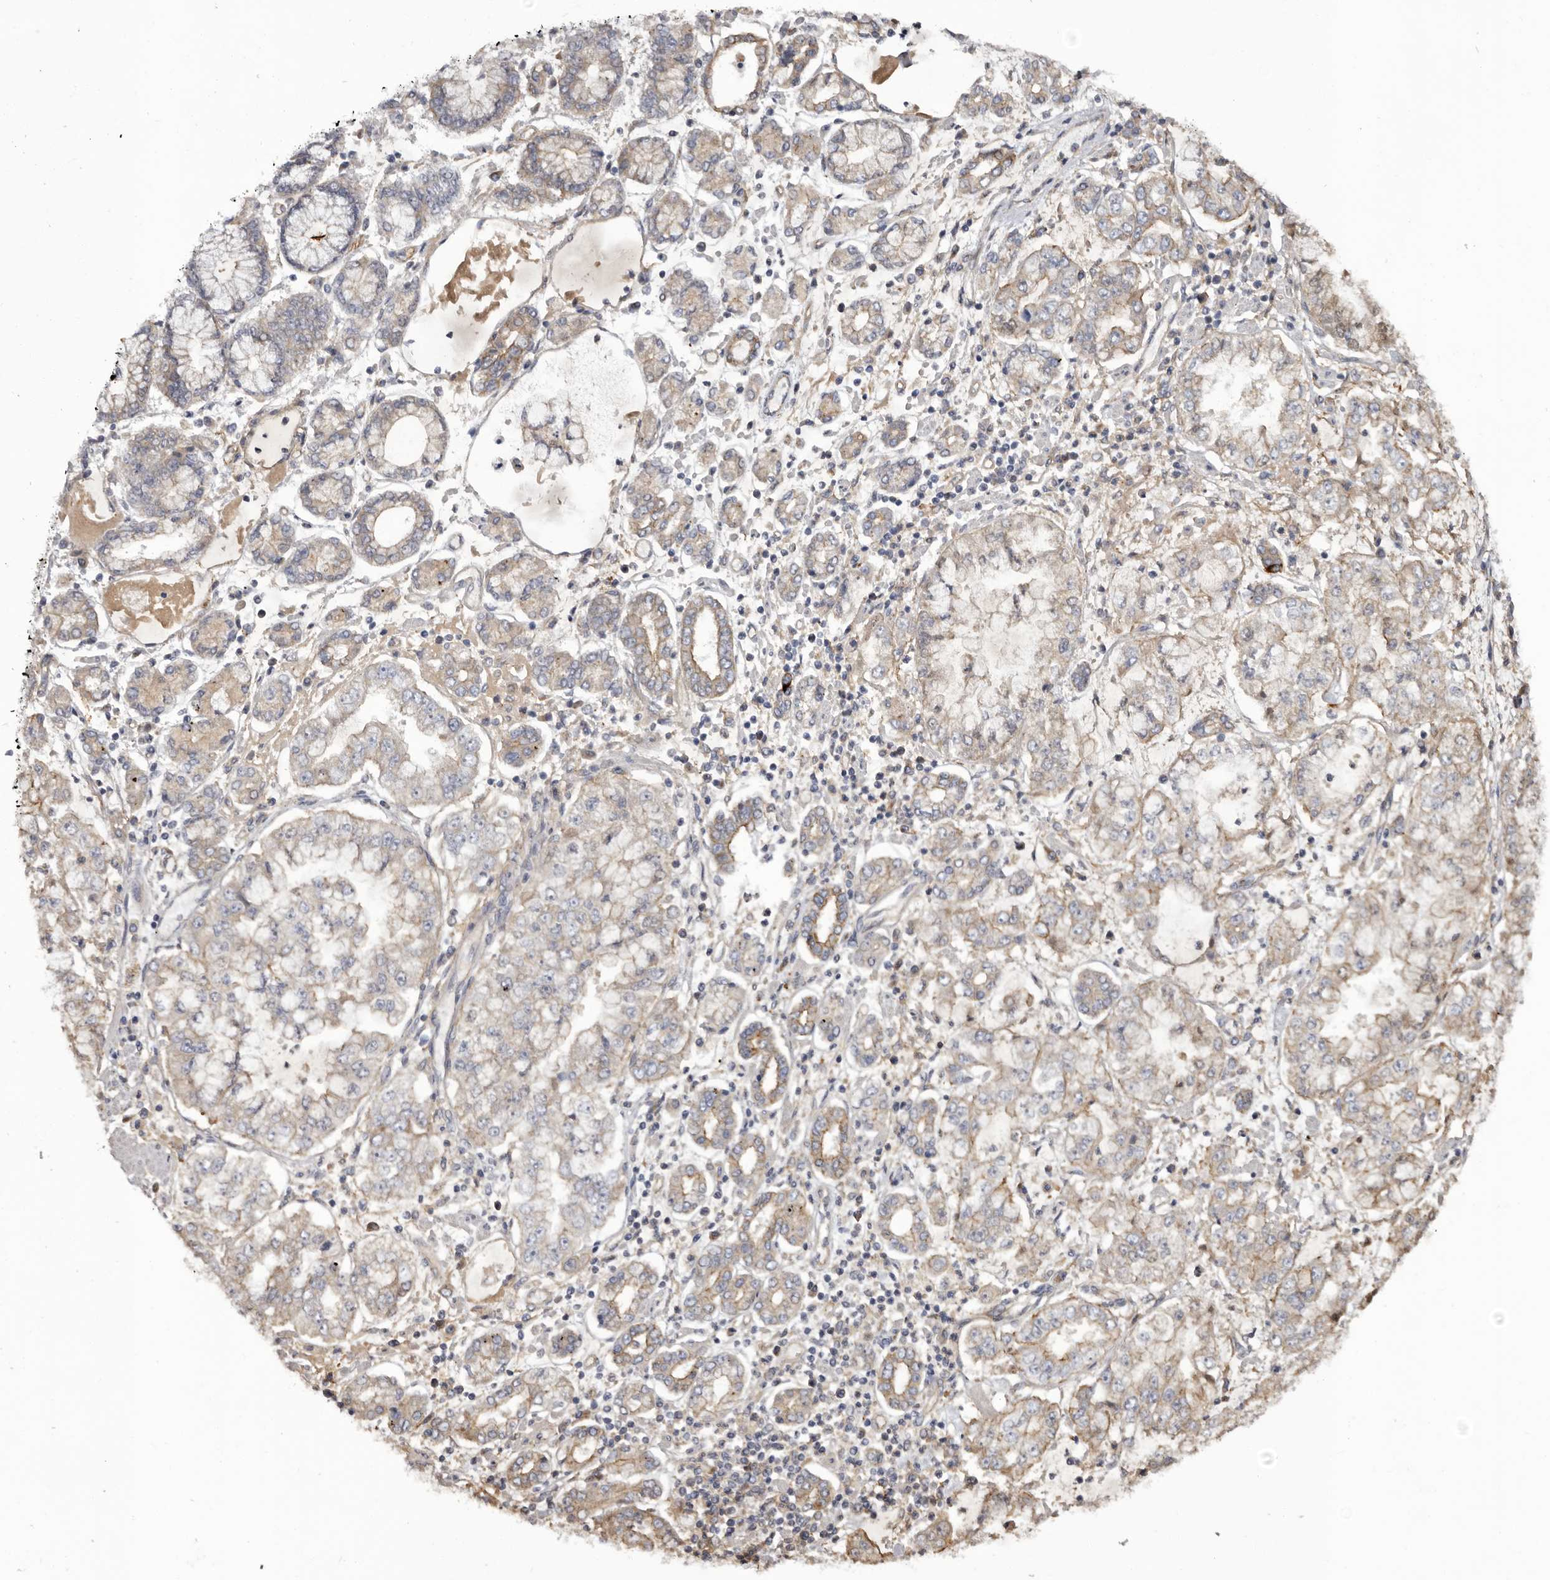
{"staining": {"intensity": "moderate", "quantity": "<25%", "location": "cytoplasmic/membranous"}, "tissue": "stomach cancer", "cell_type": "Tumor cells", "image_type": "cancer", "snomed": [{"axis": "morphology", "description": "Adenocarcinoma, NOS"}, {"axis": "topography", "description": "Stomach"}], "caption": "Stomach adenocarcinoma was stained to show a protein in brown. There is low levels of moderate cytoplasmic/membranous staining in approximately <25% of tumor cells.", "gene": "INKA2", "patient": {"sex": "male", "age": 76}}